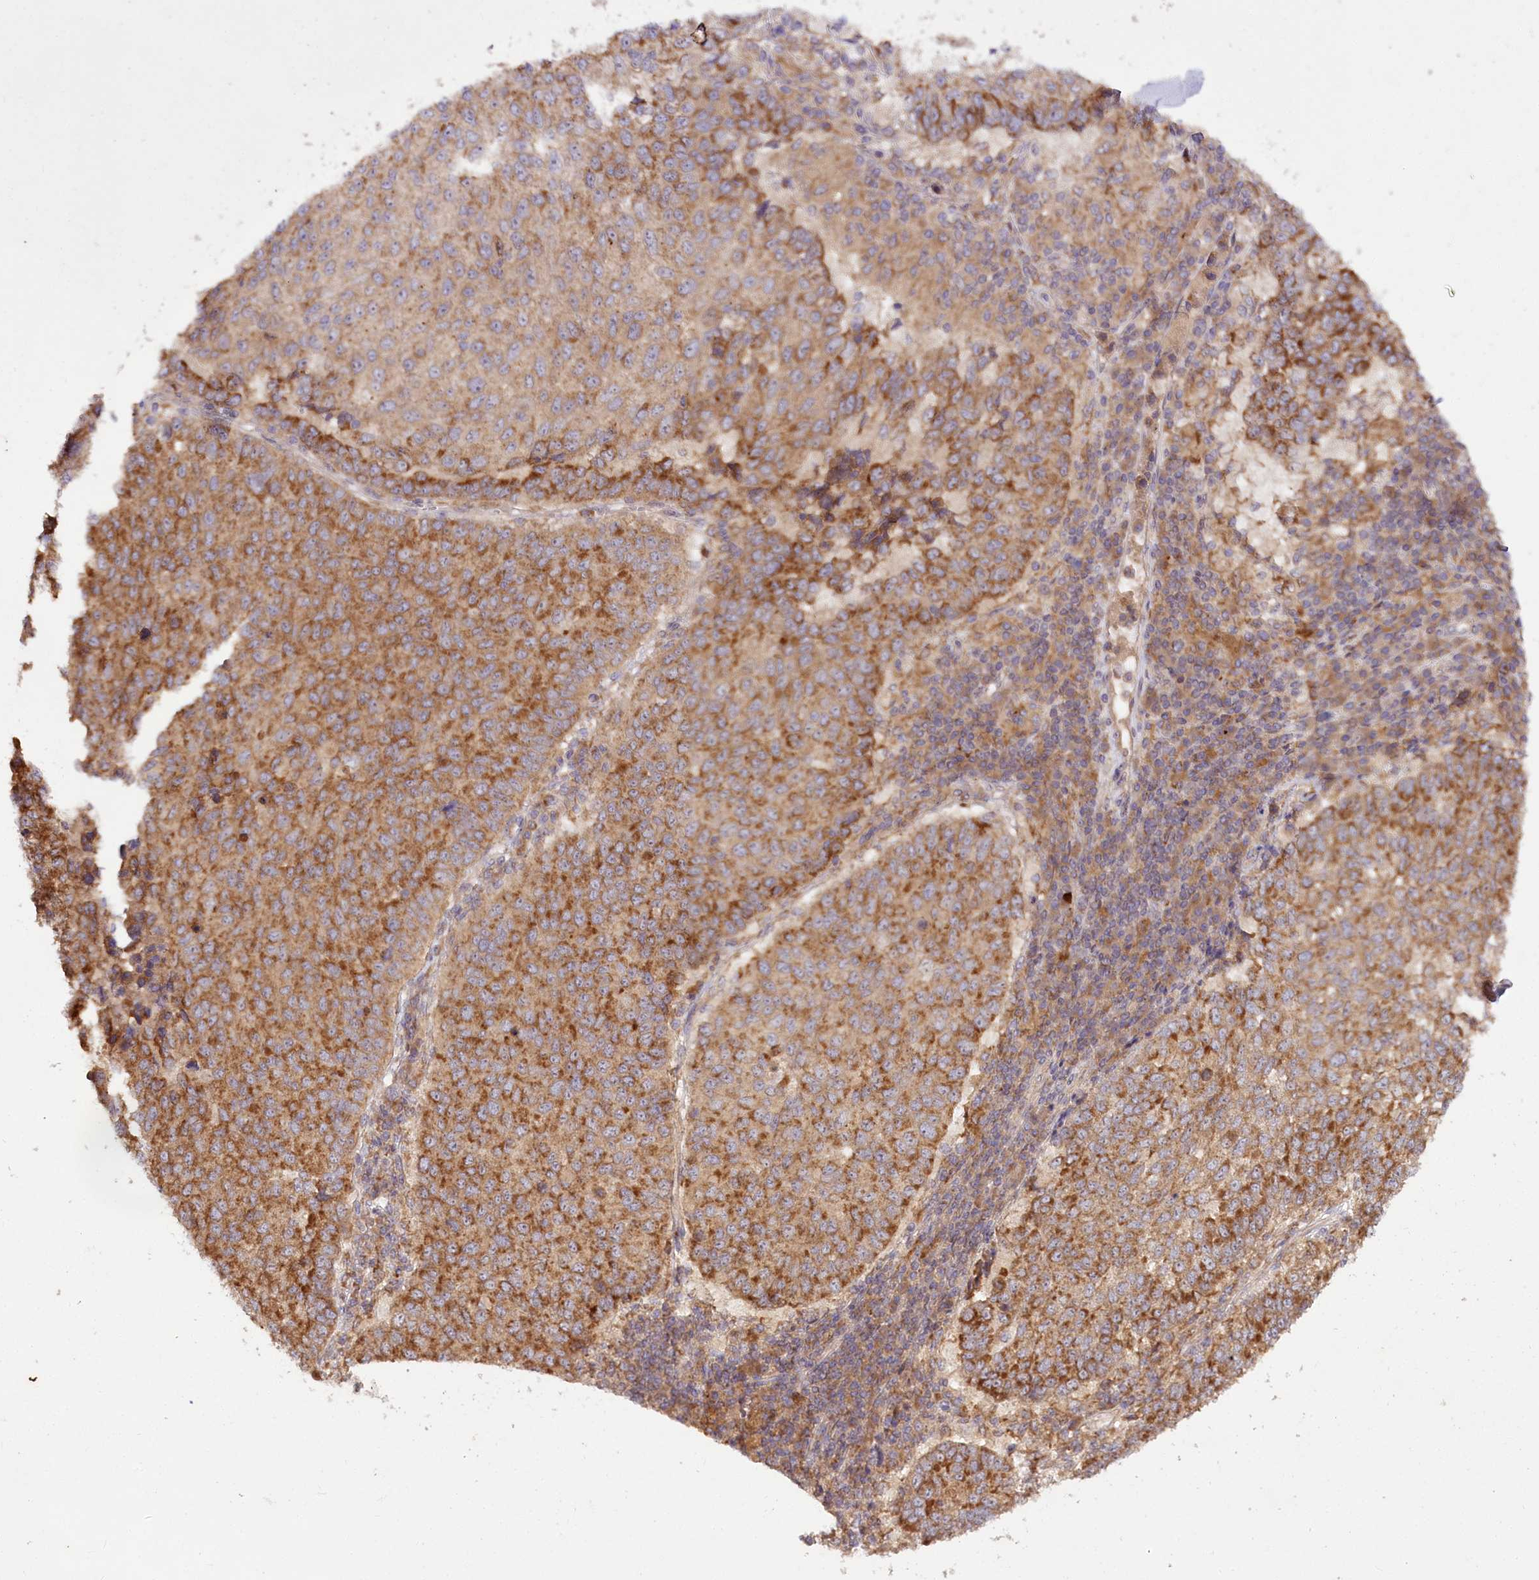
{"staining": {"intensity": "moderate", "quantity": ">75%", "location": "cytoplasmic/membranous"}, "tissue": "lung cancer", "cell_type": "Tumor cells", "image_type": "cancer", "snomed": [{"axis": "morphology", "description": "Squamous cell carcinoma, NOS"}, {"axis": "topography", "description": "Lung"}], "caption": "High-magnification brightfield microscopy of lung cancer (squamous cell carcinoma) stained with DAB (3,3'-diaminobenzidine) (brown) and counterstained with hematoxylin (blue). tumor cells exhibit moderate cytoplasmic/membranous positivity is seen in about>75% of cells. (DAB IHC, brown staining for protein, blue staining for nuclei).", "gene": "RAB7A", "patient": {"sex": "male", "age": 73}}